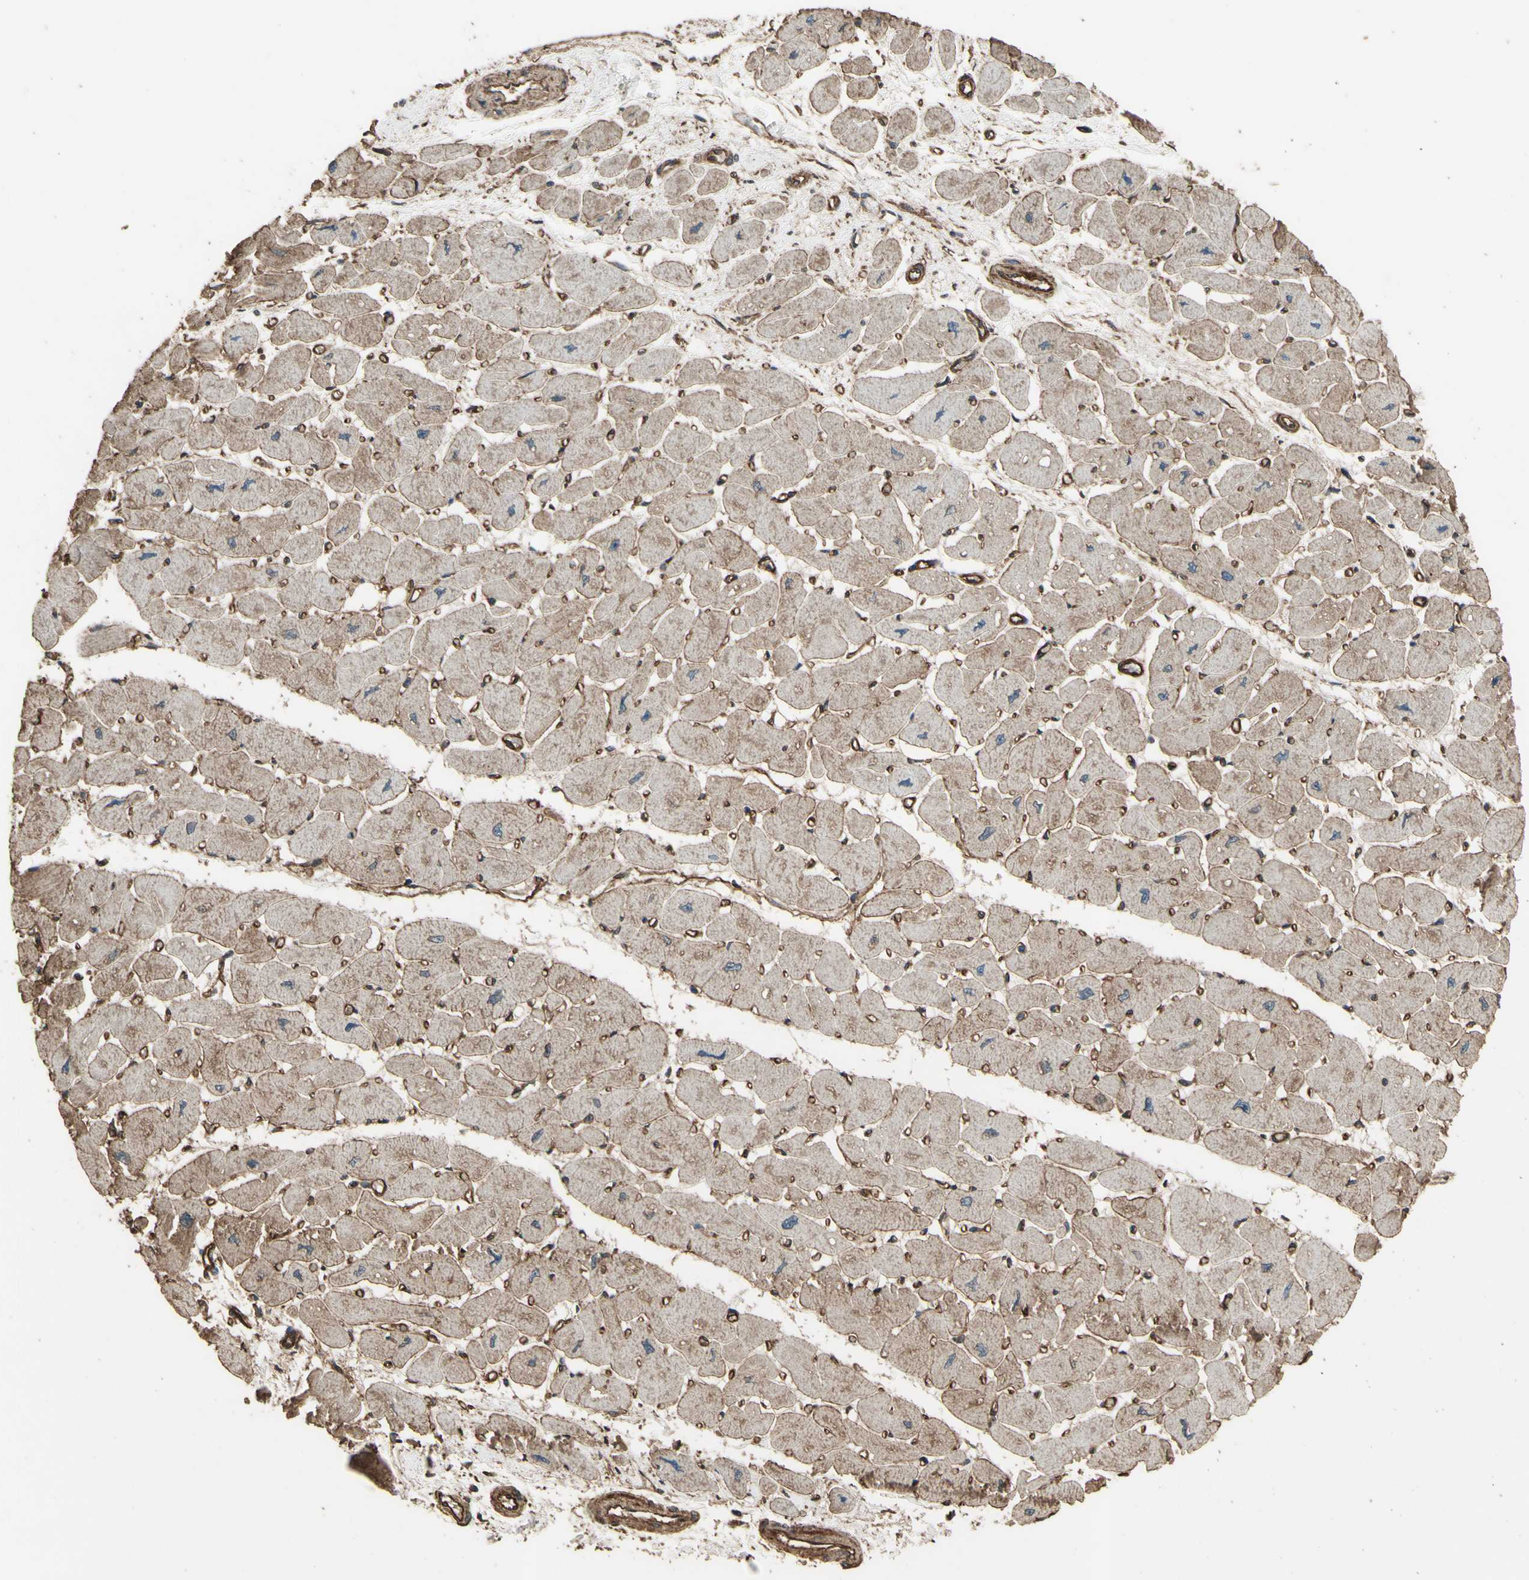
{"staining": {"intensity": "weak", "quantity": ">75%", "location": "cytoplasmic/membranous"}, "tissue": "heart muscle", "cell_type": "Cardiomyocytes", "image_type": "normal", "snomed": [{"axis": "morphology", "description": "Normal tissue, NOS"}, {"axis": "topography", "description": "Heart"}], "caption": "Cardiomyocytes demonstrate weak cytoplasmic/membranous positivity in about >75% of cells in benign heart muscle.", "gene": "TSPO", "patient": {"sex": "female", "age": 54}}